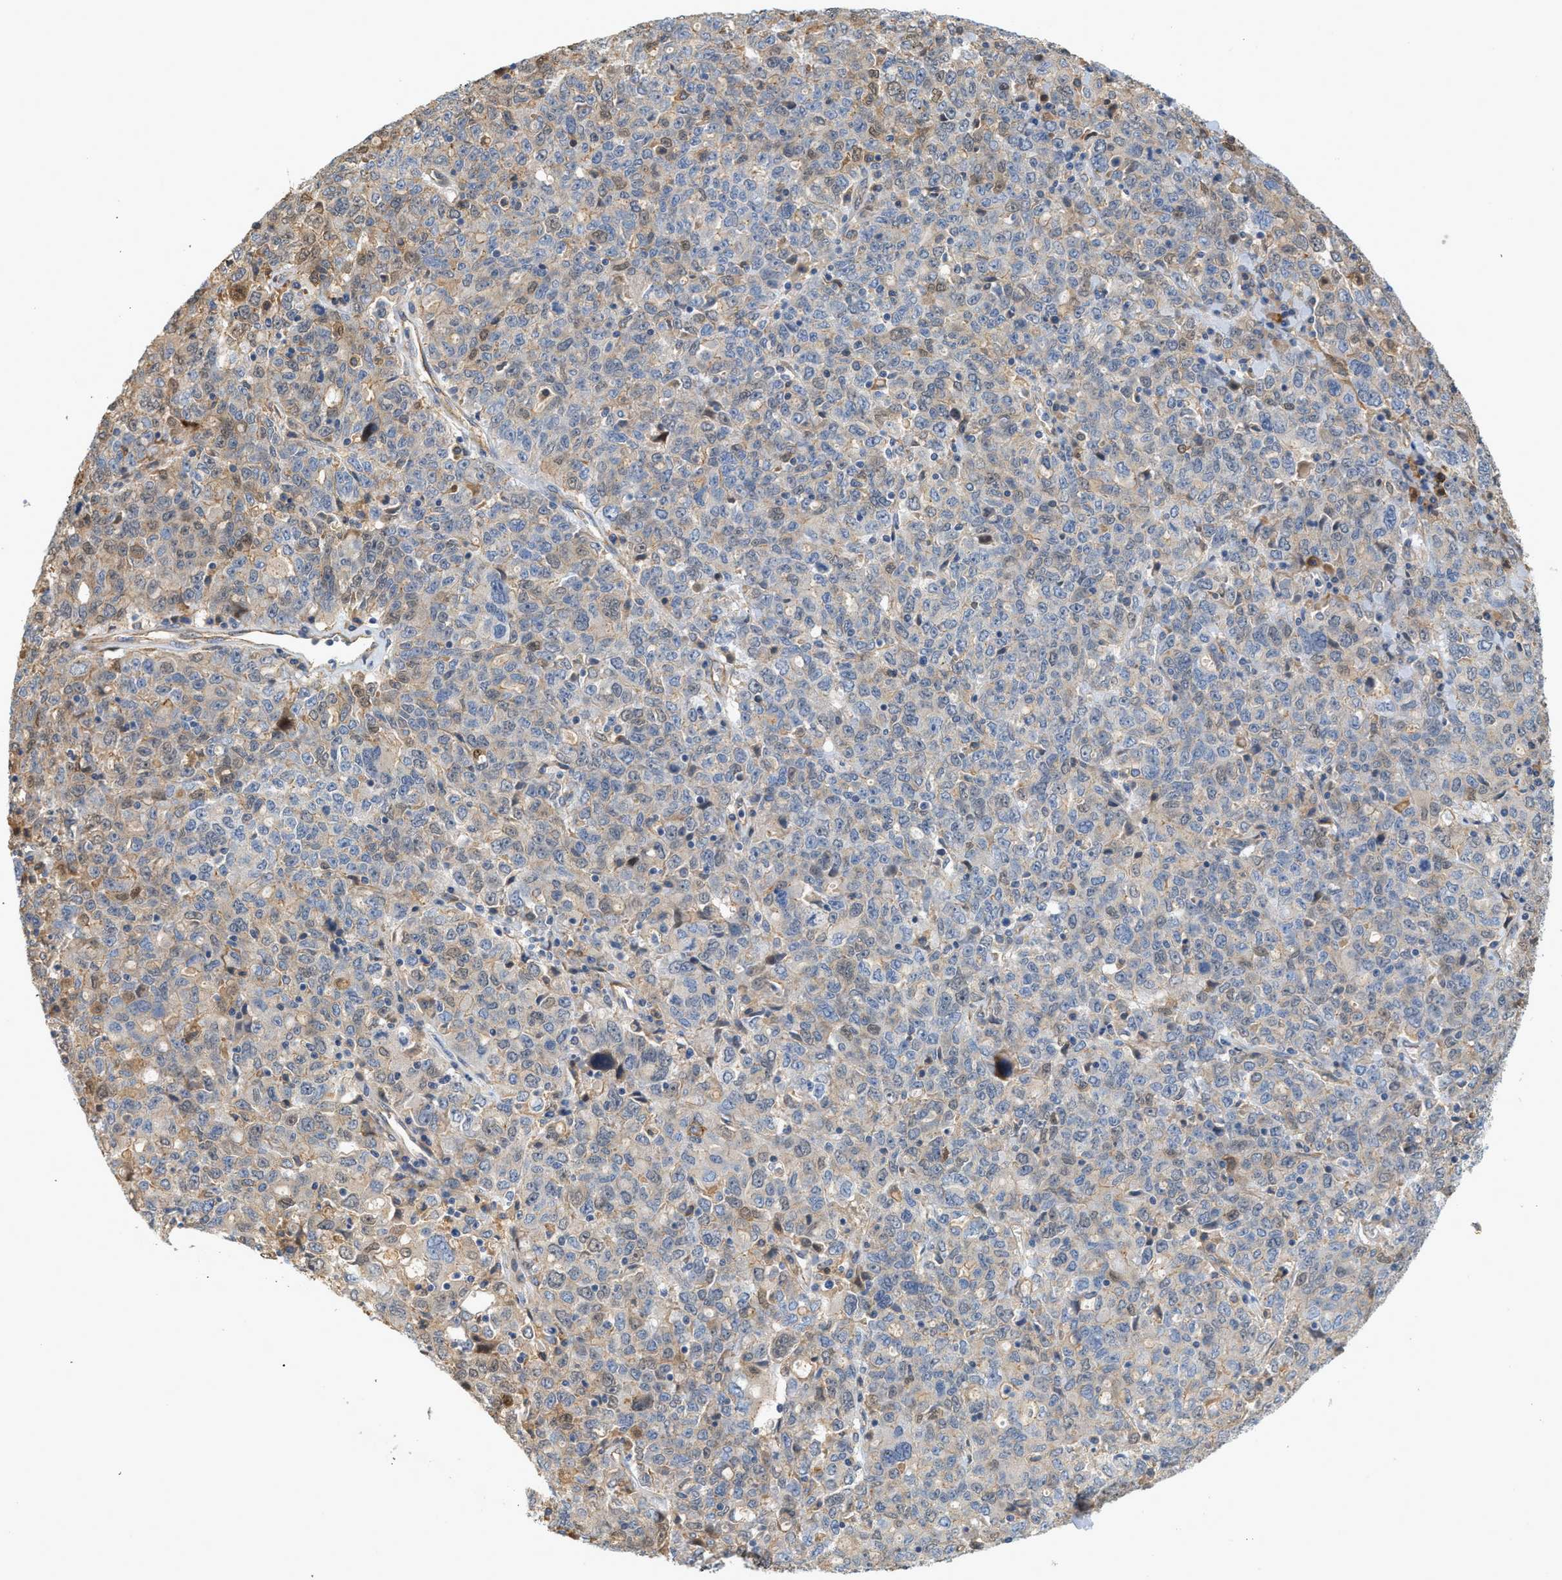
{"staining": {"intensity": "moderate", "quantity": "<25%", "location": "nuclear"}, "tissue": "ovarian cancer", "cell_type": "Tumor cells", "image_type": "cancer", "snomed": [{"axis": "morphology", "description": "Carcinoma, endometroid"}, {"axis": "topography", "description": "Ovary"}], "caption": "The micrograph displays staining of ovarian cancer (endometroid carcinoma), revealing moderate nuclear protein positivity (brown color) within tumor cells. (Stains: DAB in brown, nuclei in blue, Microscopy: brightfield microscopy at high magnification).", "gene": "CTXN1", "patient": {"sex": "female", "age": 62}}